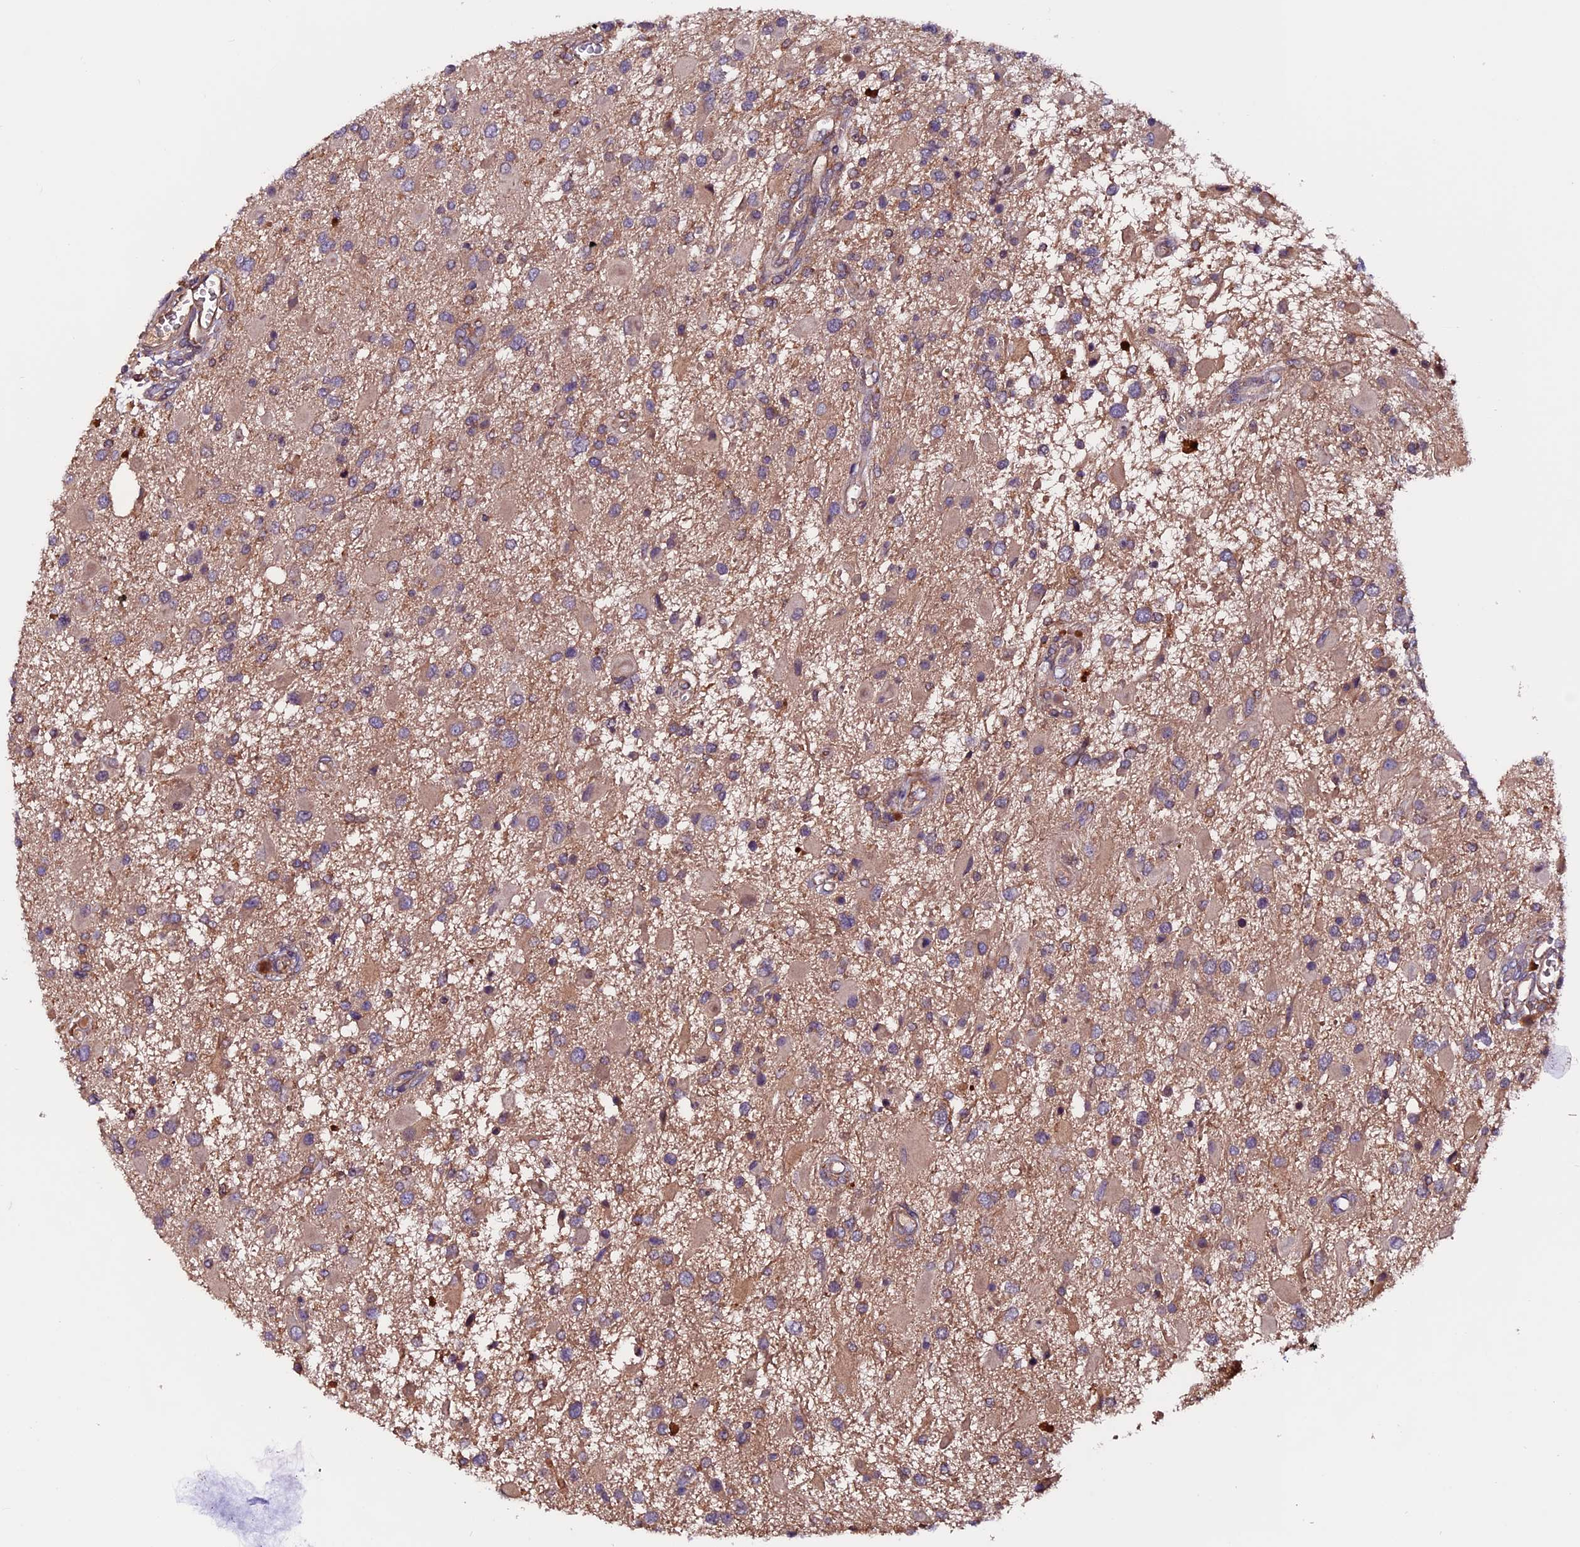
{"staining": {"intensity": "weak", "quantity": "25%-75%", "location": "cytoplasmic/membranous"}, "tissue": "glioma", "cell_type": "Tumor cells", "image_type": "cancer", "snomed": [{"axis": "morphology", "description": "Glioma, malignant, High grade"}, {"axis": "topography", "description": "Brain"}], "caption": "The photomicrograph exhibits immunohistochemical staining of glioma. There is weak cytoplasmic/membranous expression is seen in approximately 25%-75% of tumor cells.", "gene": "ZNF598", "patient": {"sex": "male", "age": 53}}